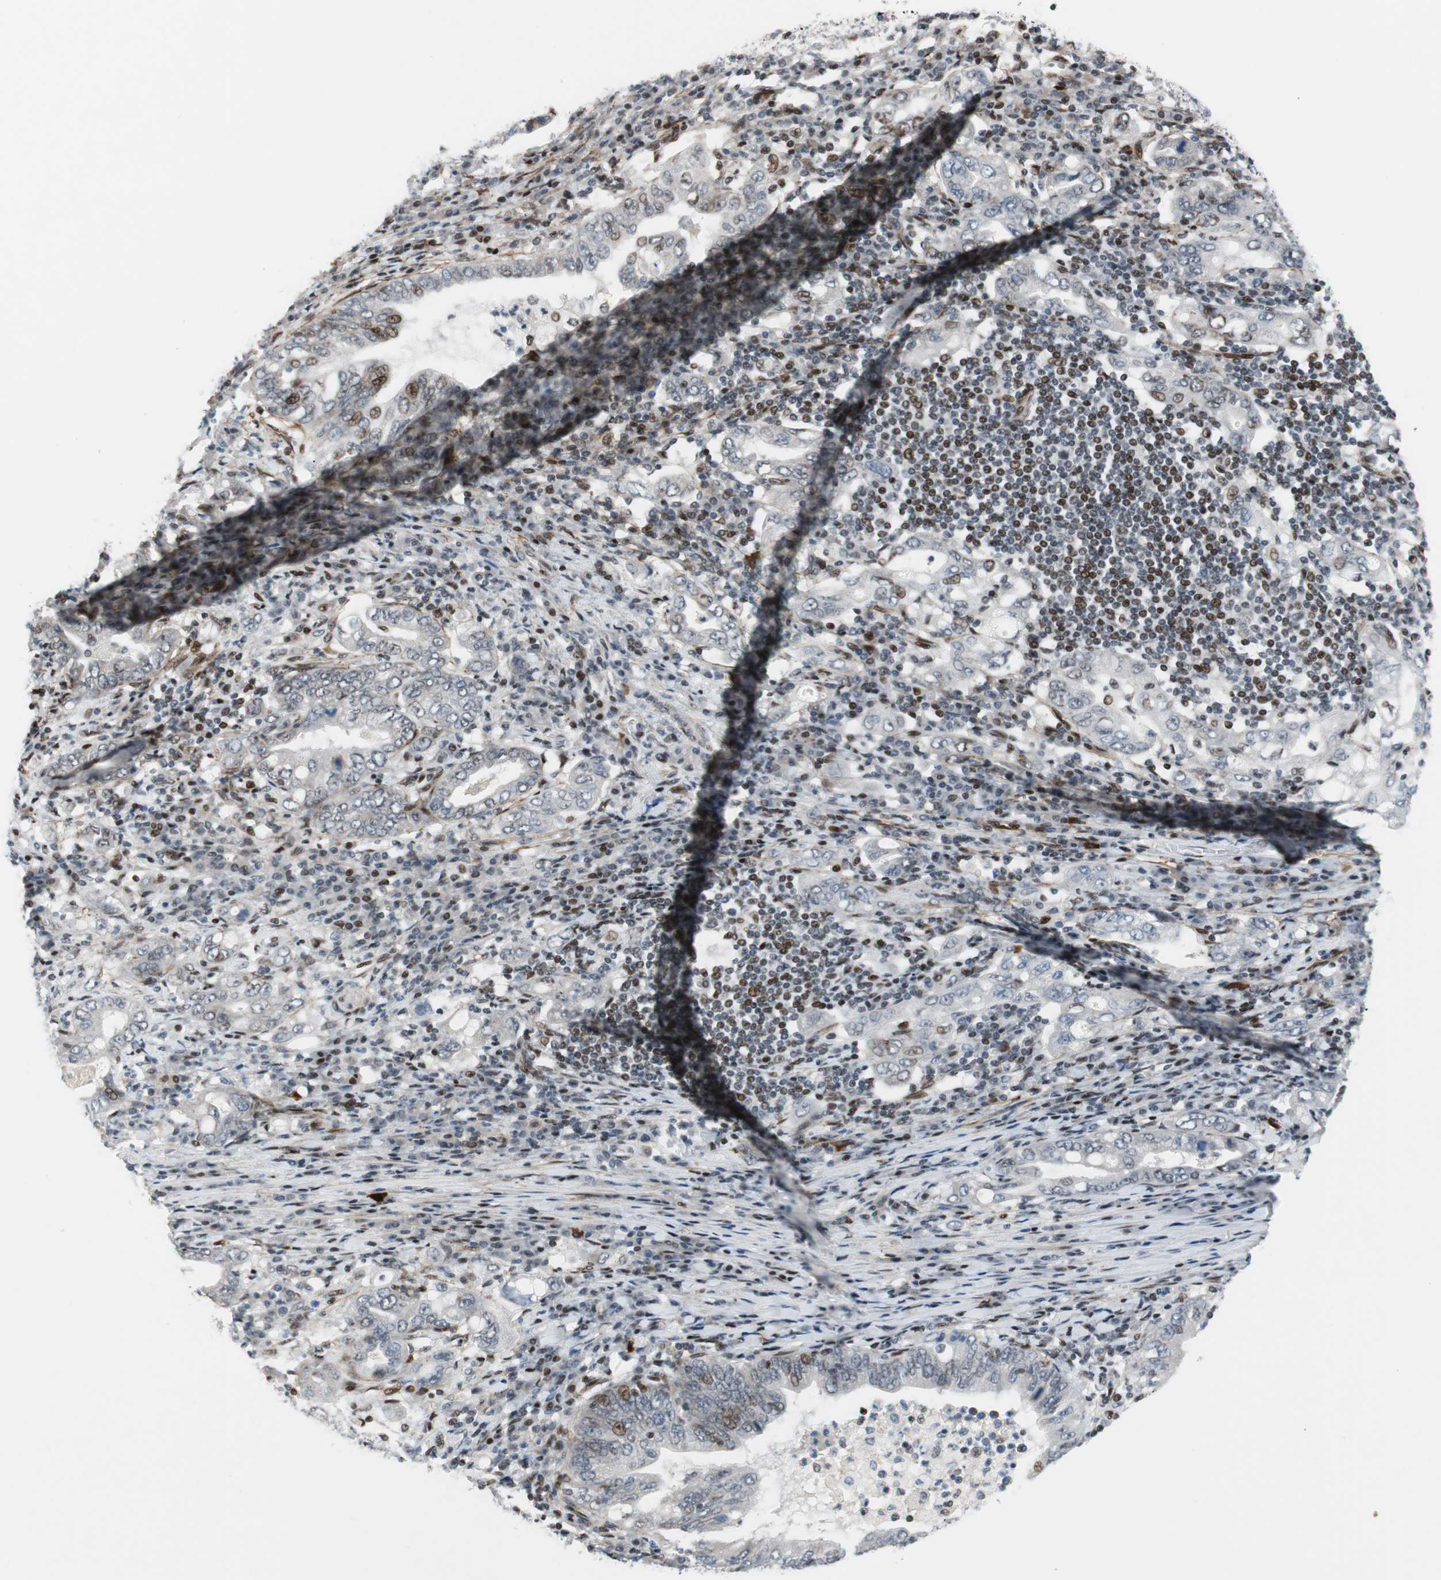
{"staining": {"intensity": "weak", "quantity": "<25%", "location": "nuclear"}, "tissue": "stomach cancer", "cell_type": "Tumor cells", "image_type": "cancer", "snomed": [{"axis": "morphology", "description": "Normal tissue, NOS"}, {"axis": "morphology", "description": "Adenocarcinoma, NOS"}, {"axis": "topography", "description": "Esophagus"}, {"axis": "topography", "description": "Stomach, upper"}, {"axis": "topography", "description": "Peripheral nerve tissue"}], "caption": "Adenocarcinoma (stomach) was stained to show a protein in brown. There is no significant staining in tumor cells. The staining is performed using DAB (3,3'-diaminobenzidine) brown chromogen with nuclei counter-stained in using hematoxylin.", "gene": "FBXO44", "patient": {"sex": "male", "age": 62}}